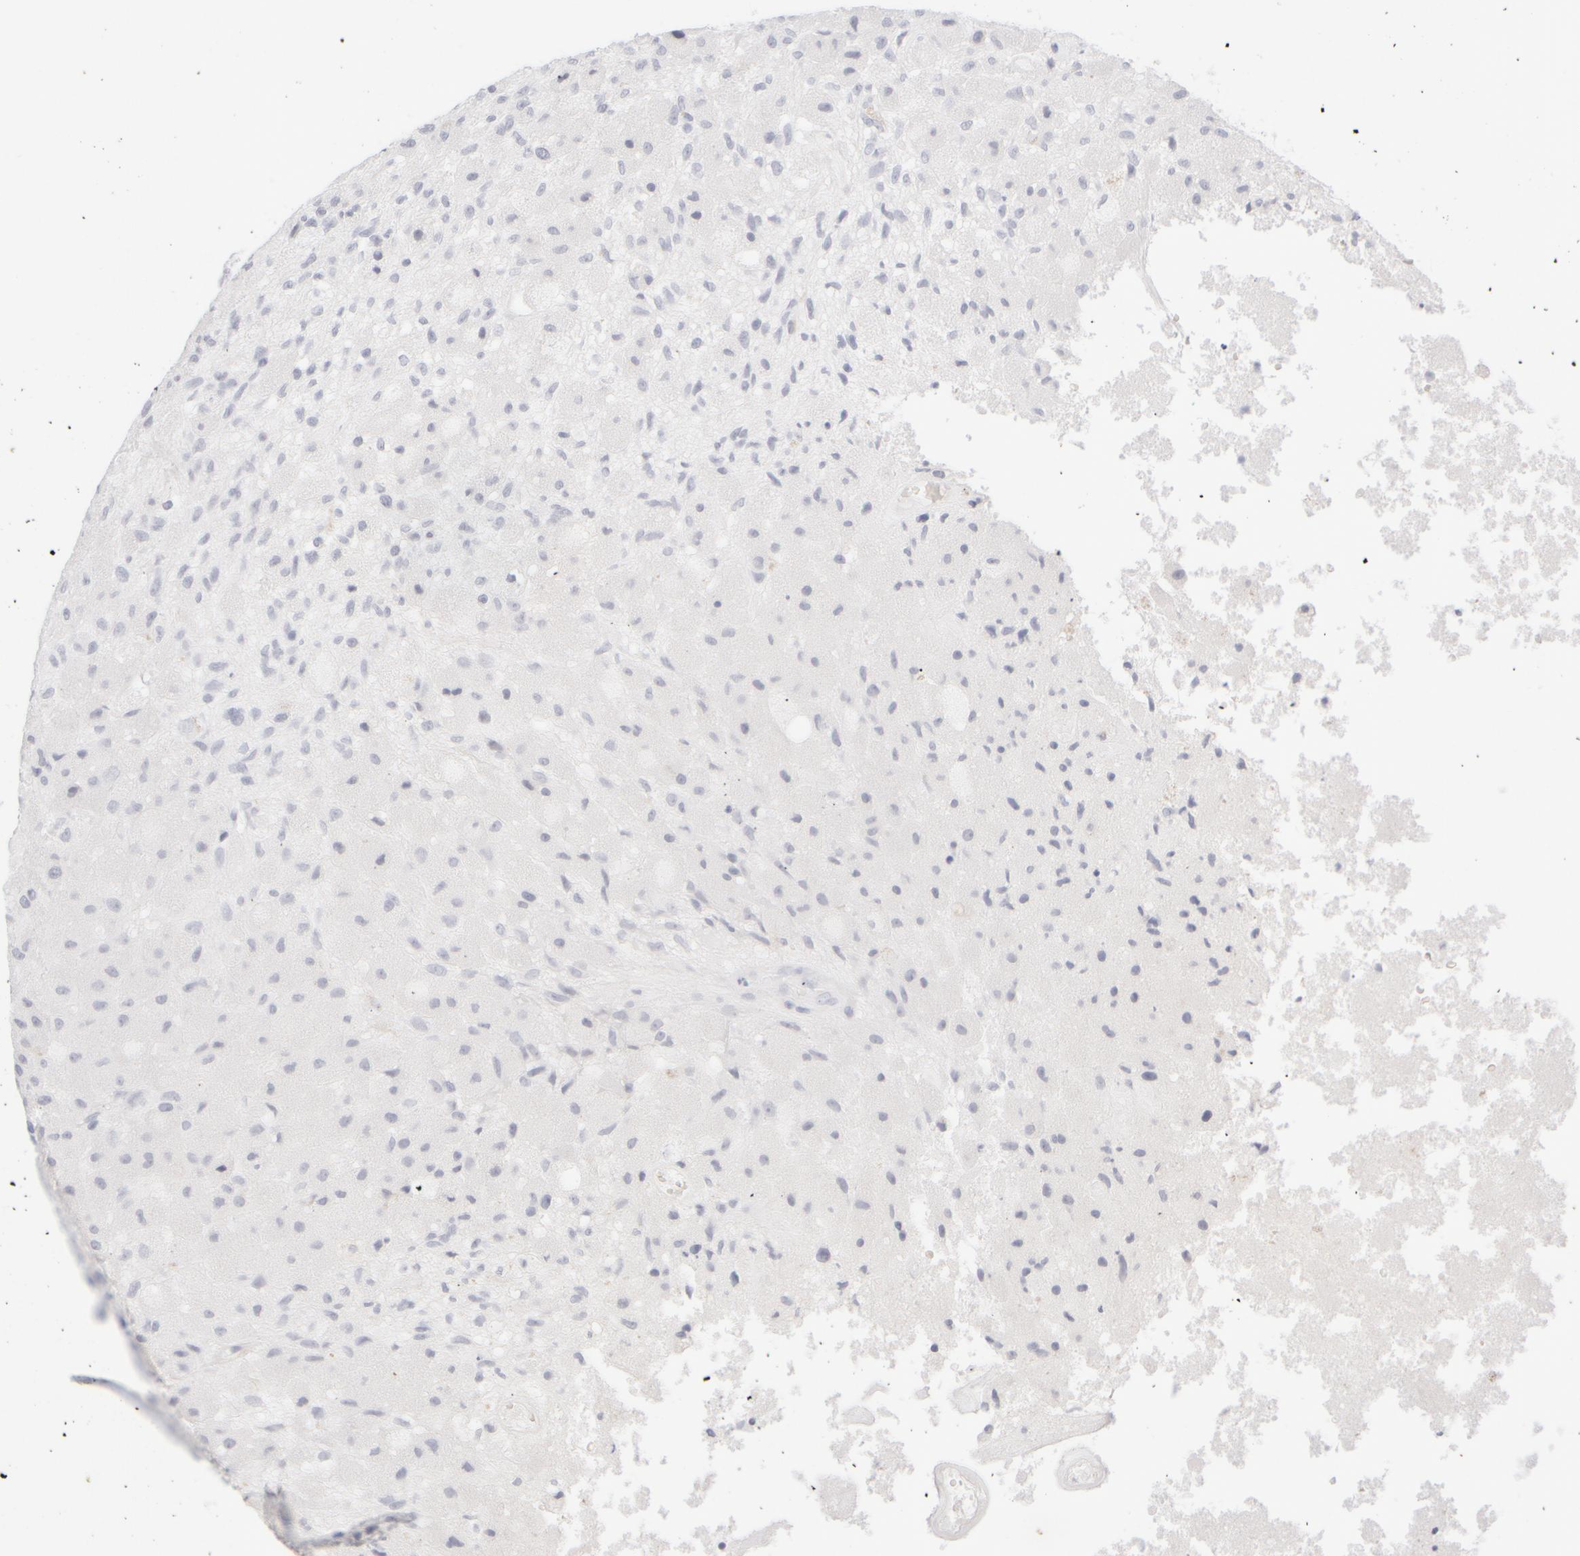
{"staining": {"intensity": "negative", "quantity": "none", "location": "none"}, "tissue": "glioma", "cell_type": "Tumor cells", "image_type": "cancer", "snomed": [{"axis": "morphology", "description": "Normal tissue, NOS"}, {"axis": "morphology", "description": "Glioma, malignant, High grade"}, {"axis": "topography", "description": "Cerebral cortex"}], "caption": "Tumor cells show no significant protein staining in glioma.", "gene": "KRT15", "patient": {"sex": "male", "age": 77}}